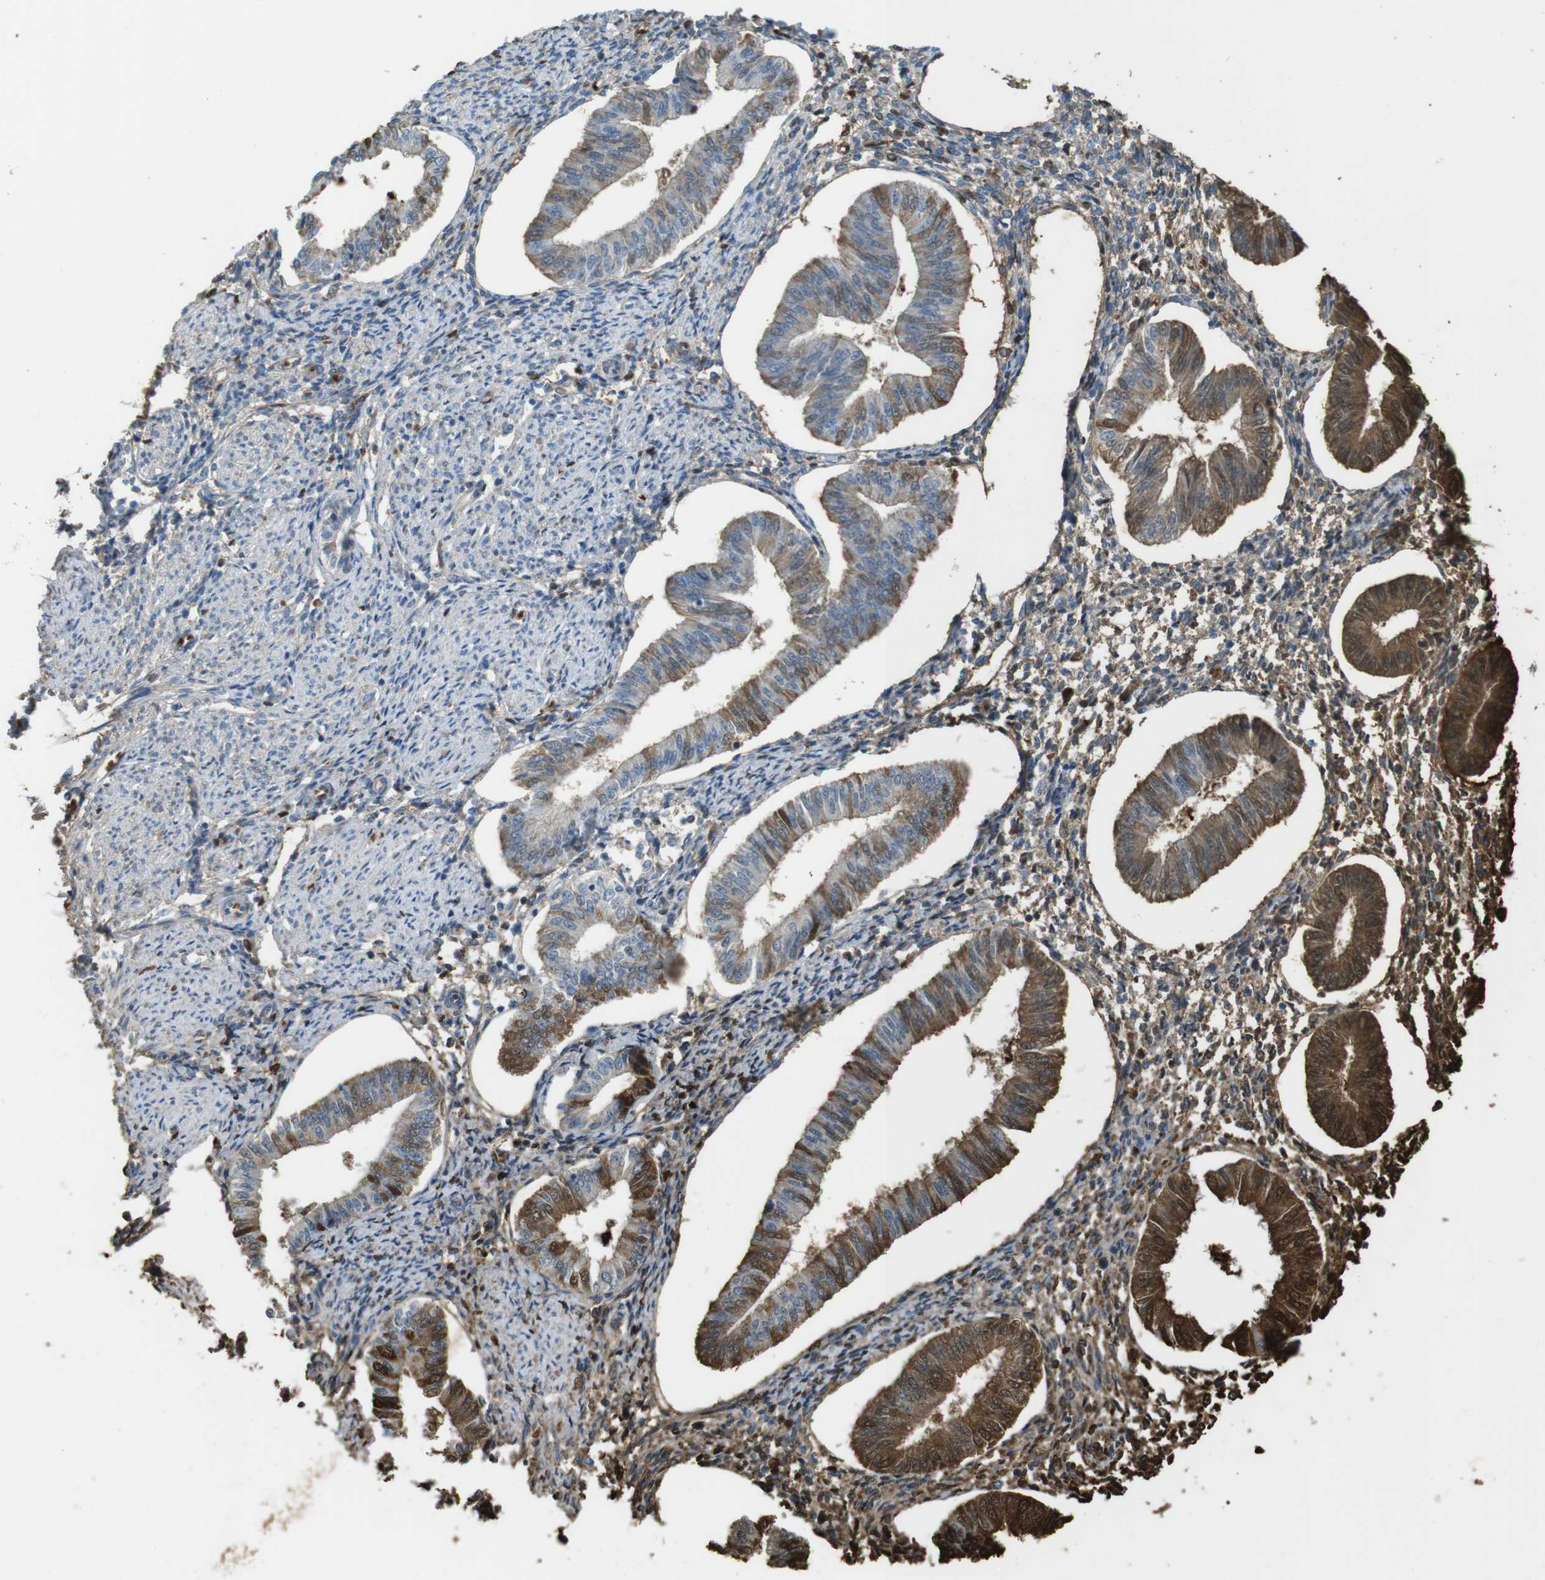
{"staining": {"intensity": "moderate", "quantity": "25%-75%", "location": "cytoplasmic/membranous"}, "tissue": "endometrium", "cell_type": "Cells in endometrial stroma", "image_type": "normal", "snomed": [{"axis": "morphology", "description": "Normal tissue, NOS"}, {"axis": "topography", "description": "Endometrium"}], "caption": "Benign endometrium reveals moderate cytoplasmic/membranous staining in approximately 25%-75% of cells in endometrial stroma.", "gene": "LTBP4", "patient": {"sex": "female", "age": 50}}